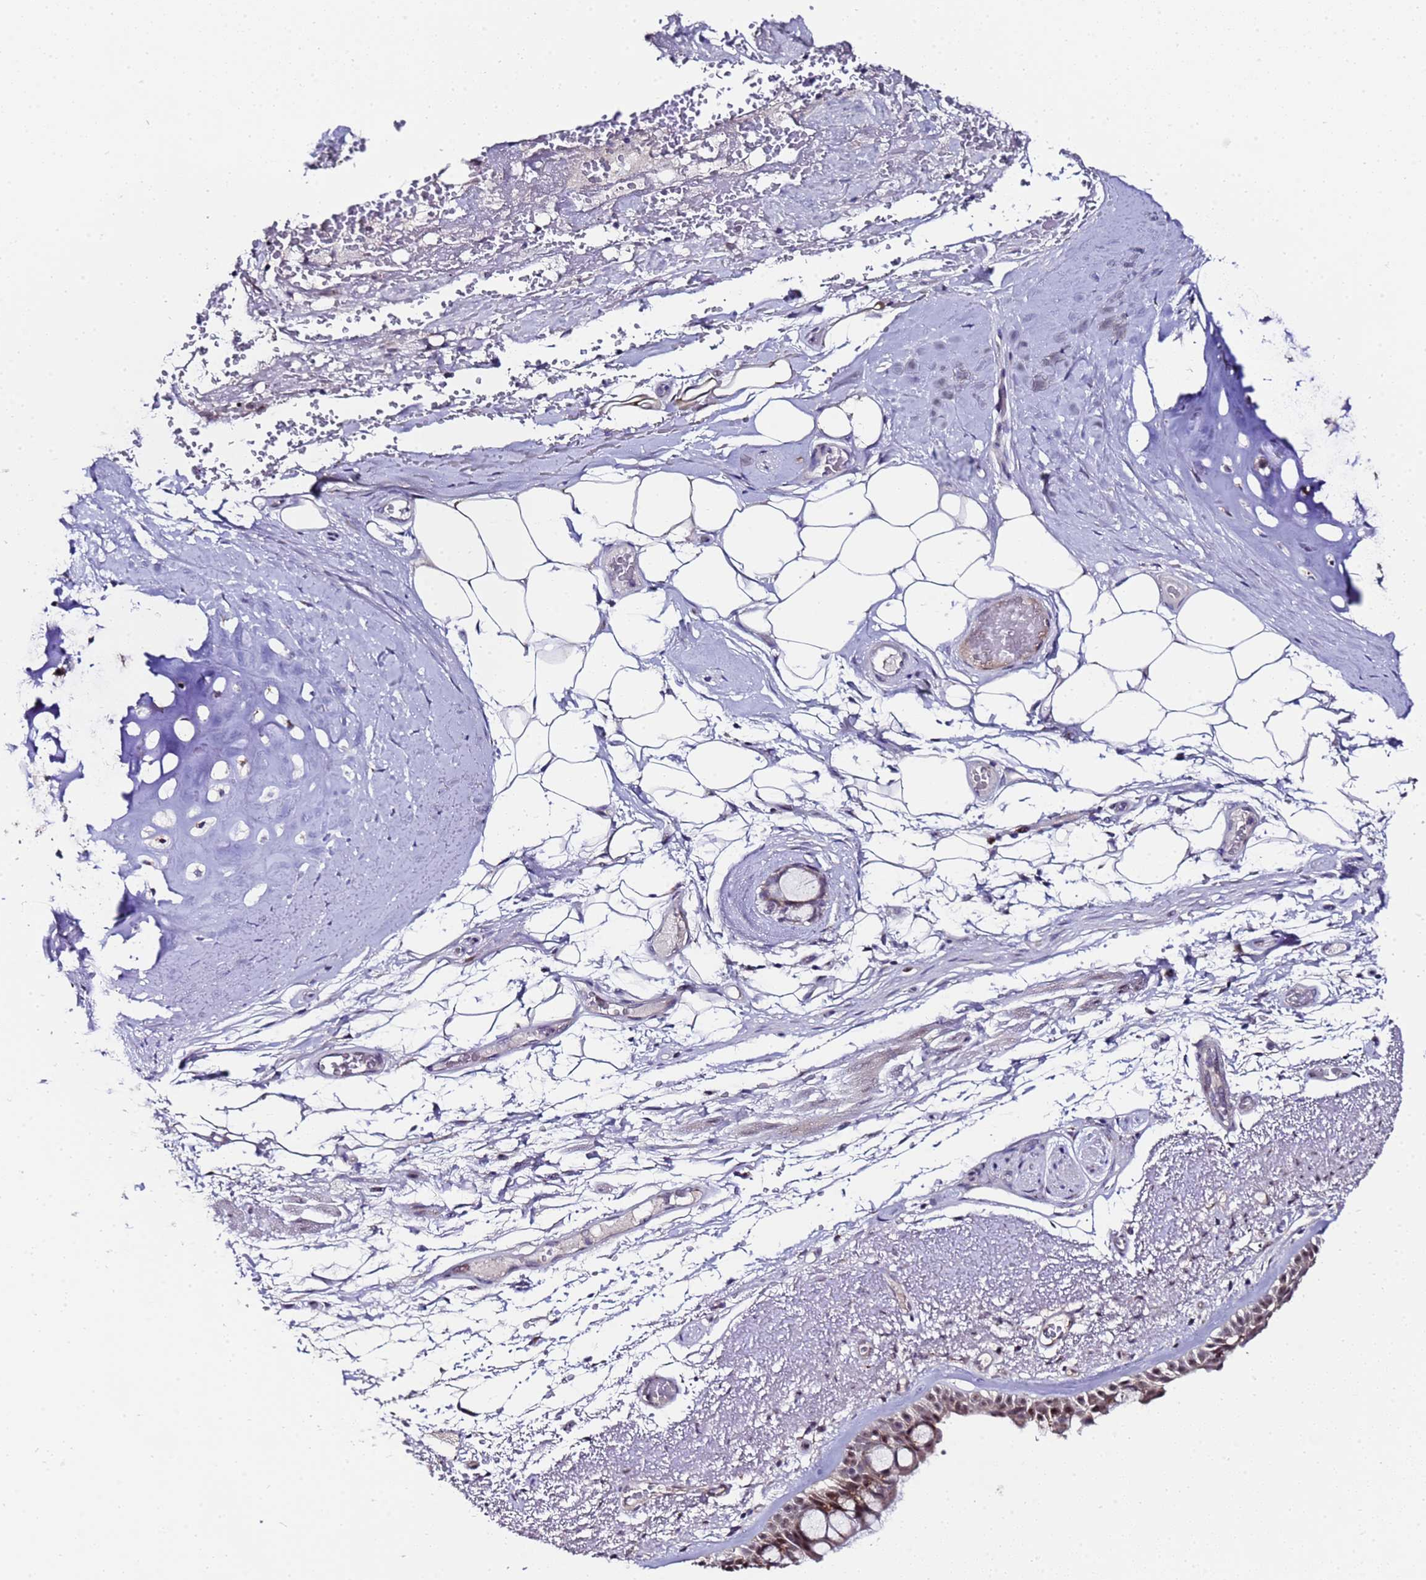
{"staining": {"intensity": "moderate", "quantity": "25%-75%", "location": "nuclear"}, "tissue": "bronchus", "cell_type": "Respiratory epithelial cells", "image_type": "normal", "snomed": [{"axis": "morphology", "description": "Normal tissue, NOS"}, {"axis": "morphology", "description": "Squamous cell carcinoma, NOS"}, {"axis": "topography", "description": "Lymph node"}, {"axis": "topography", "description": "Bronchus"}, {"axis": "topography", "description": "Lung"}], "caption": "The photomicrograph demonstrates immunohistochemical staining of unremarkable bronchus. There is moderate nuclear expression is present in approximately 25%-75% of respiratory epithelial cells. Using DAB (3,3'-diaminobenzidine) (brown) and hematoxylin (blue) stains, captured at high magnification using brightfield microscopy.", "gene": "C19orf47", "patient": {"sex": "male", "age": 66}}